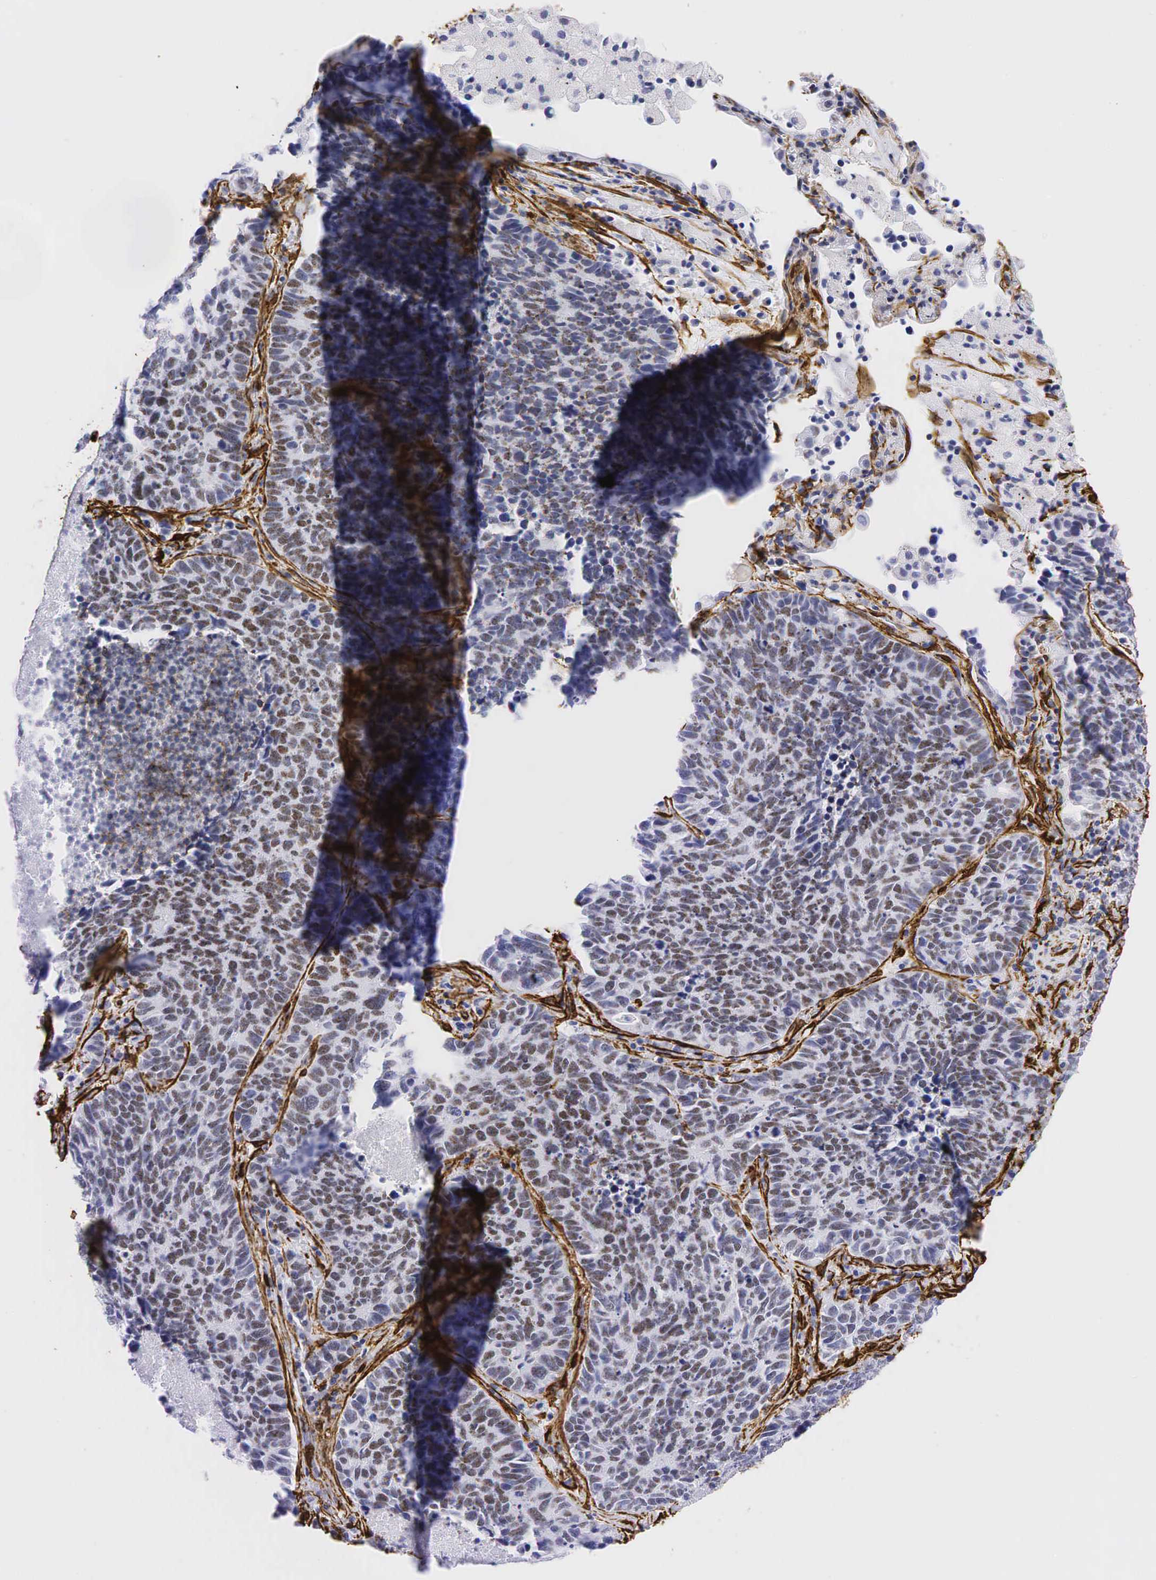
{"staining": {"intensity": "moderate", "quantity": "25%-75%", "location": "cytoplasmic/membranous,nuclear"}, "tissue": "lung cancer", "cell_type": "Tumor cells", "image_type": "cancer", "snomed": [{"axis": "morphology", "description": "Neoplasm, malignant, NOS"}, {"axis": "topography", "description": "Lung"}], "caption": "Immunohistochemistry (IHC) photomicrograph of neoplastic tissue: human lung neoplasm (malignant) stained using immunohistochemistry (IHC) exhibits medium levels of moderate protein expression localized specifically in the cytoplasmic/membranous and nuclear of tumor cells, appearing as a cytoplasmic/membranous and nuclear brown color.", "gene": "ACTA2", "patient": {"sex": "female", "age": 75}}